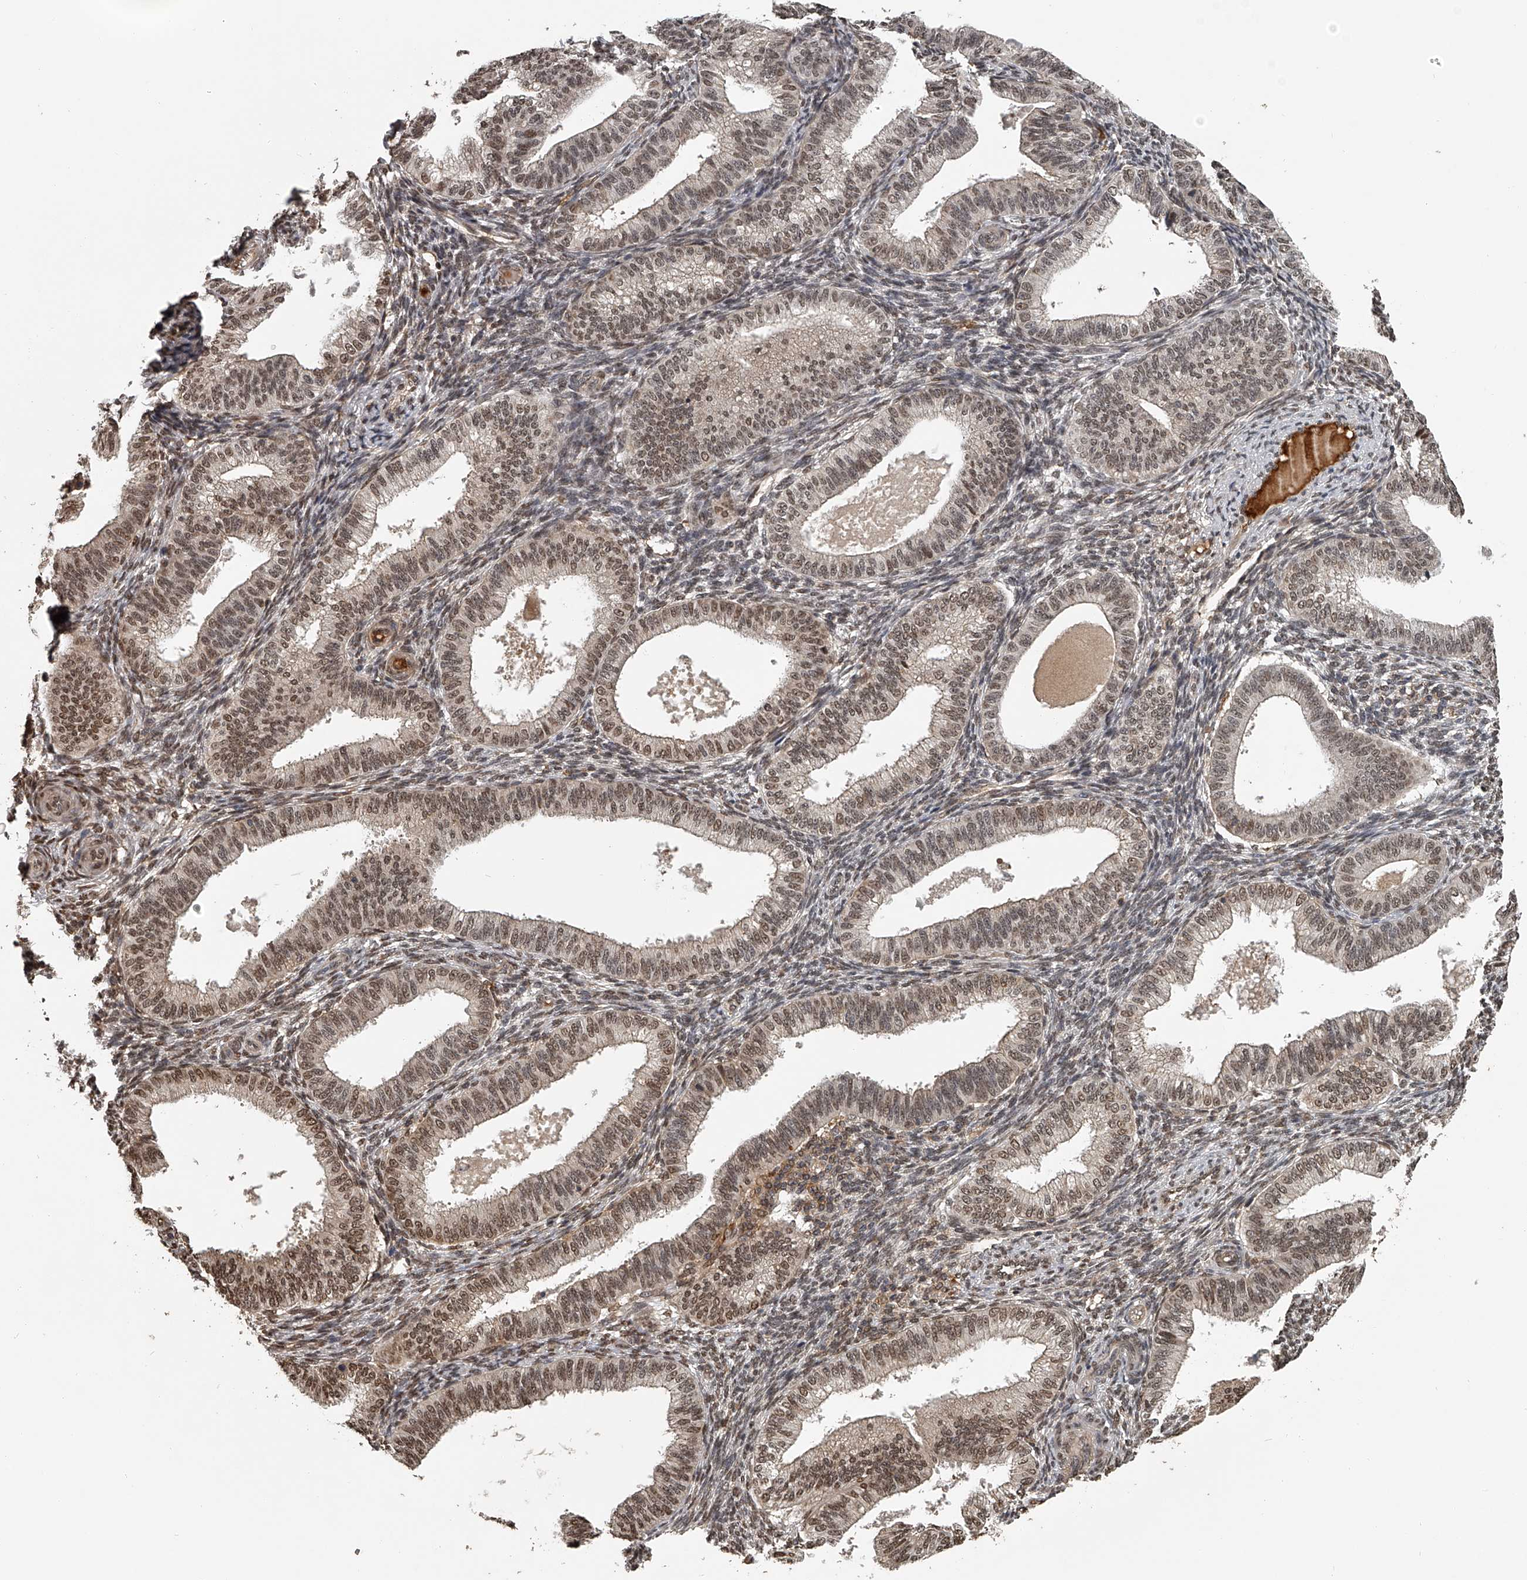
{"staining": {"intensity": "moderate", "quantity": "25%-75%", "location": "nuclear"}, "tissue": "endometrium", "cell_type": "Cells in endometrial stroma", "image_type": "normal", "snomed": [{"axis": "morphology", "description": "Normal tissue, NOS"}, {"axis": "topography", "description": "Endometrium"}], "caption": "The histopathology image exhibits immunohistochemical staining of normal endometrium. There is moderate nuclear positivity is present in about 25%-75% of cells in endometrial stroma.", "gene": "PLEKHG1", "patient": {"sex": "female", "age": 39}}